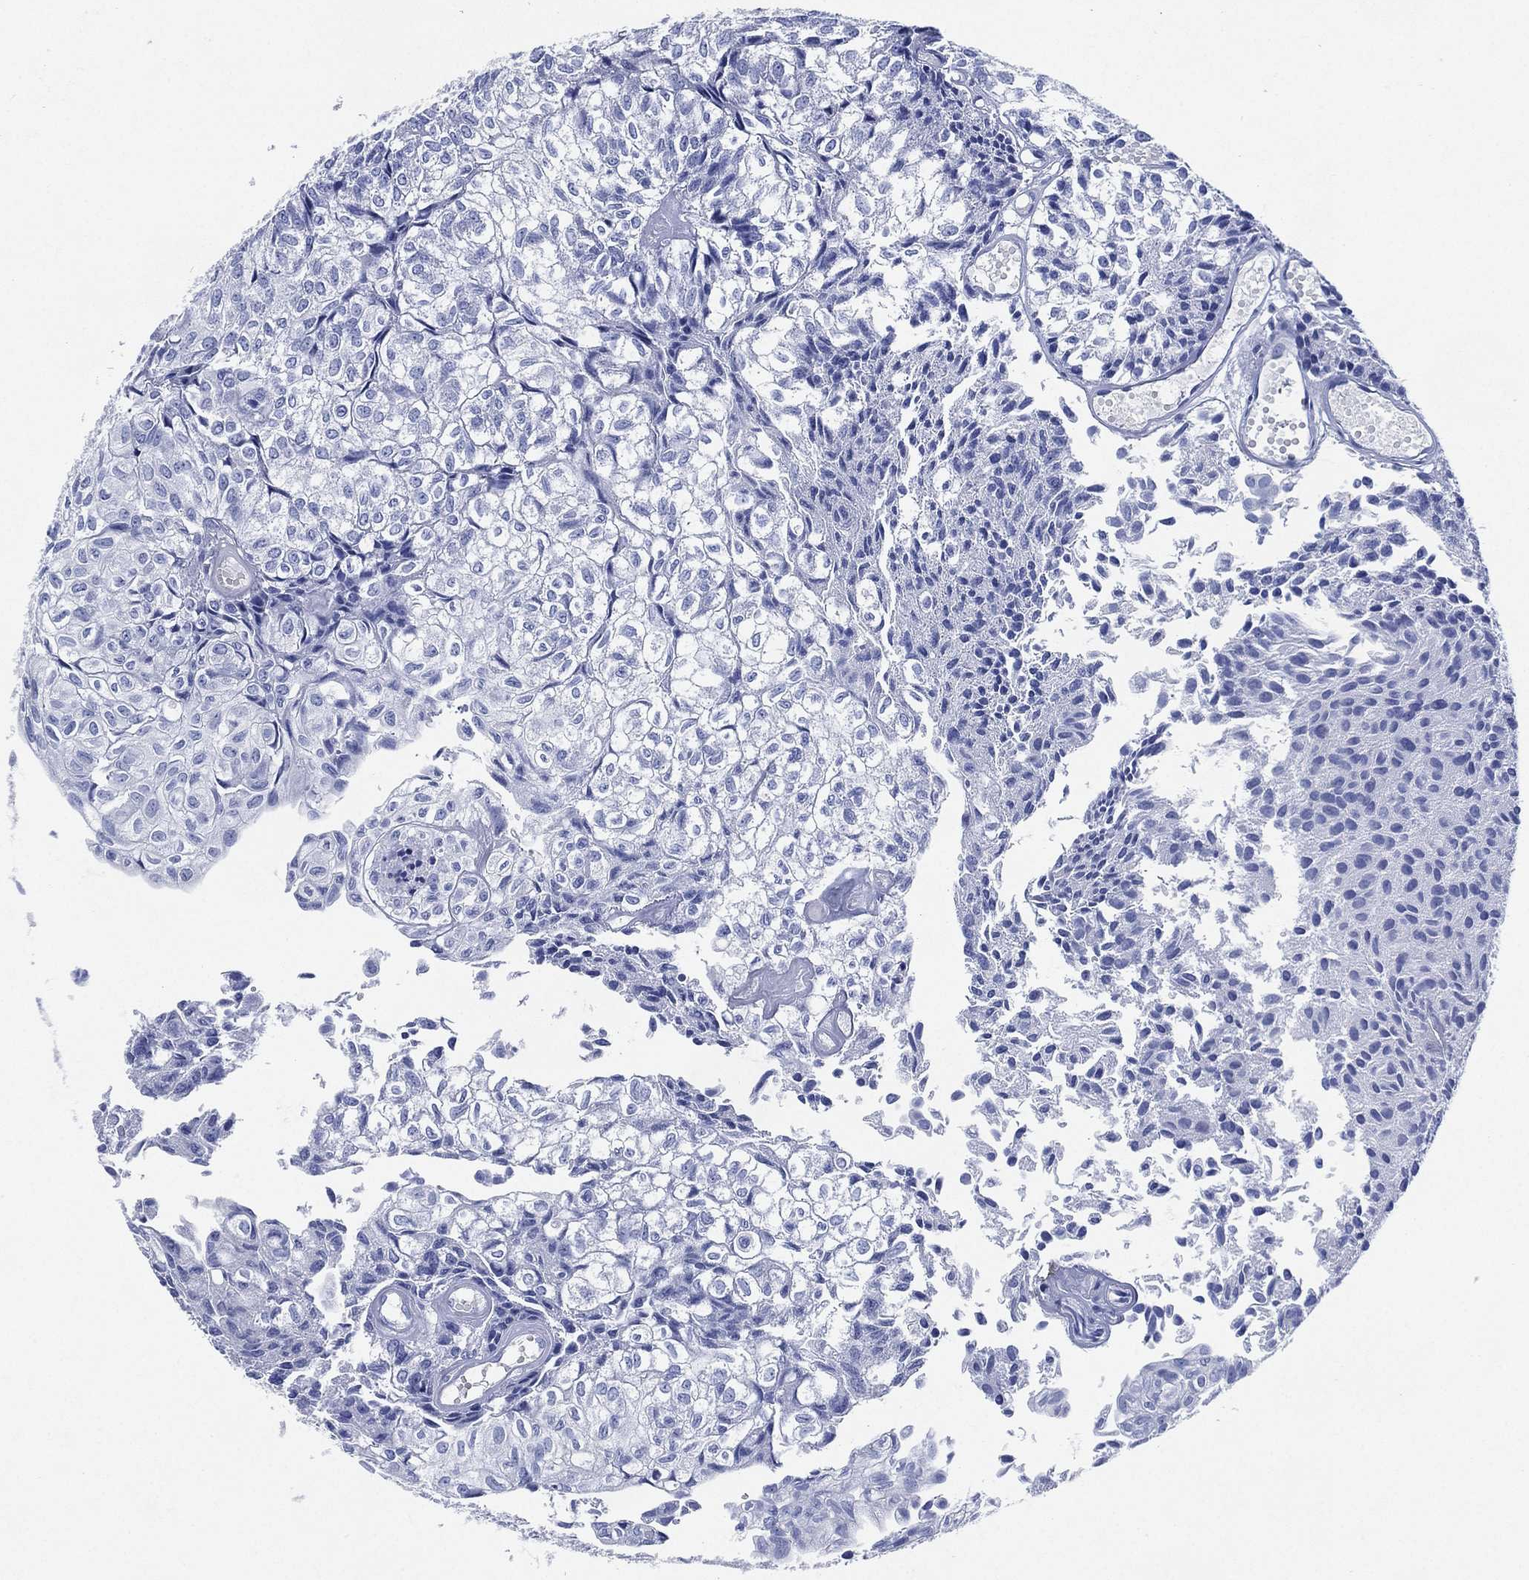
{"staining": {"intensity": "negative", "quantity": "none", "location": "none"}, "tissue": "urothelial cancer", "cell_type": "Tumor cells", "image_type": "cancer", "snomed": [{"axis": "morphology", "description": "Urothelial carcinoma, Low grade"}, {"axis": "topography", "description": "Urinary bladder"}], "caption": "Tumor cells show no significant protein expression in low-grade urothelial carcinoma.", "gene": "SIGLECL1", "patient": {"sex": "male", "age": 89}}